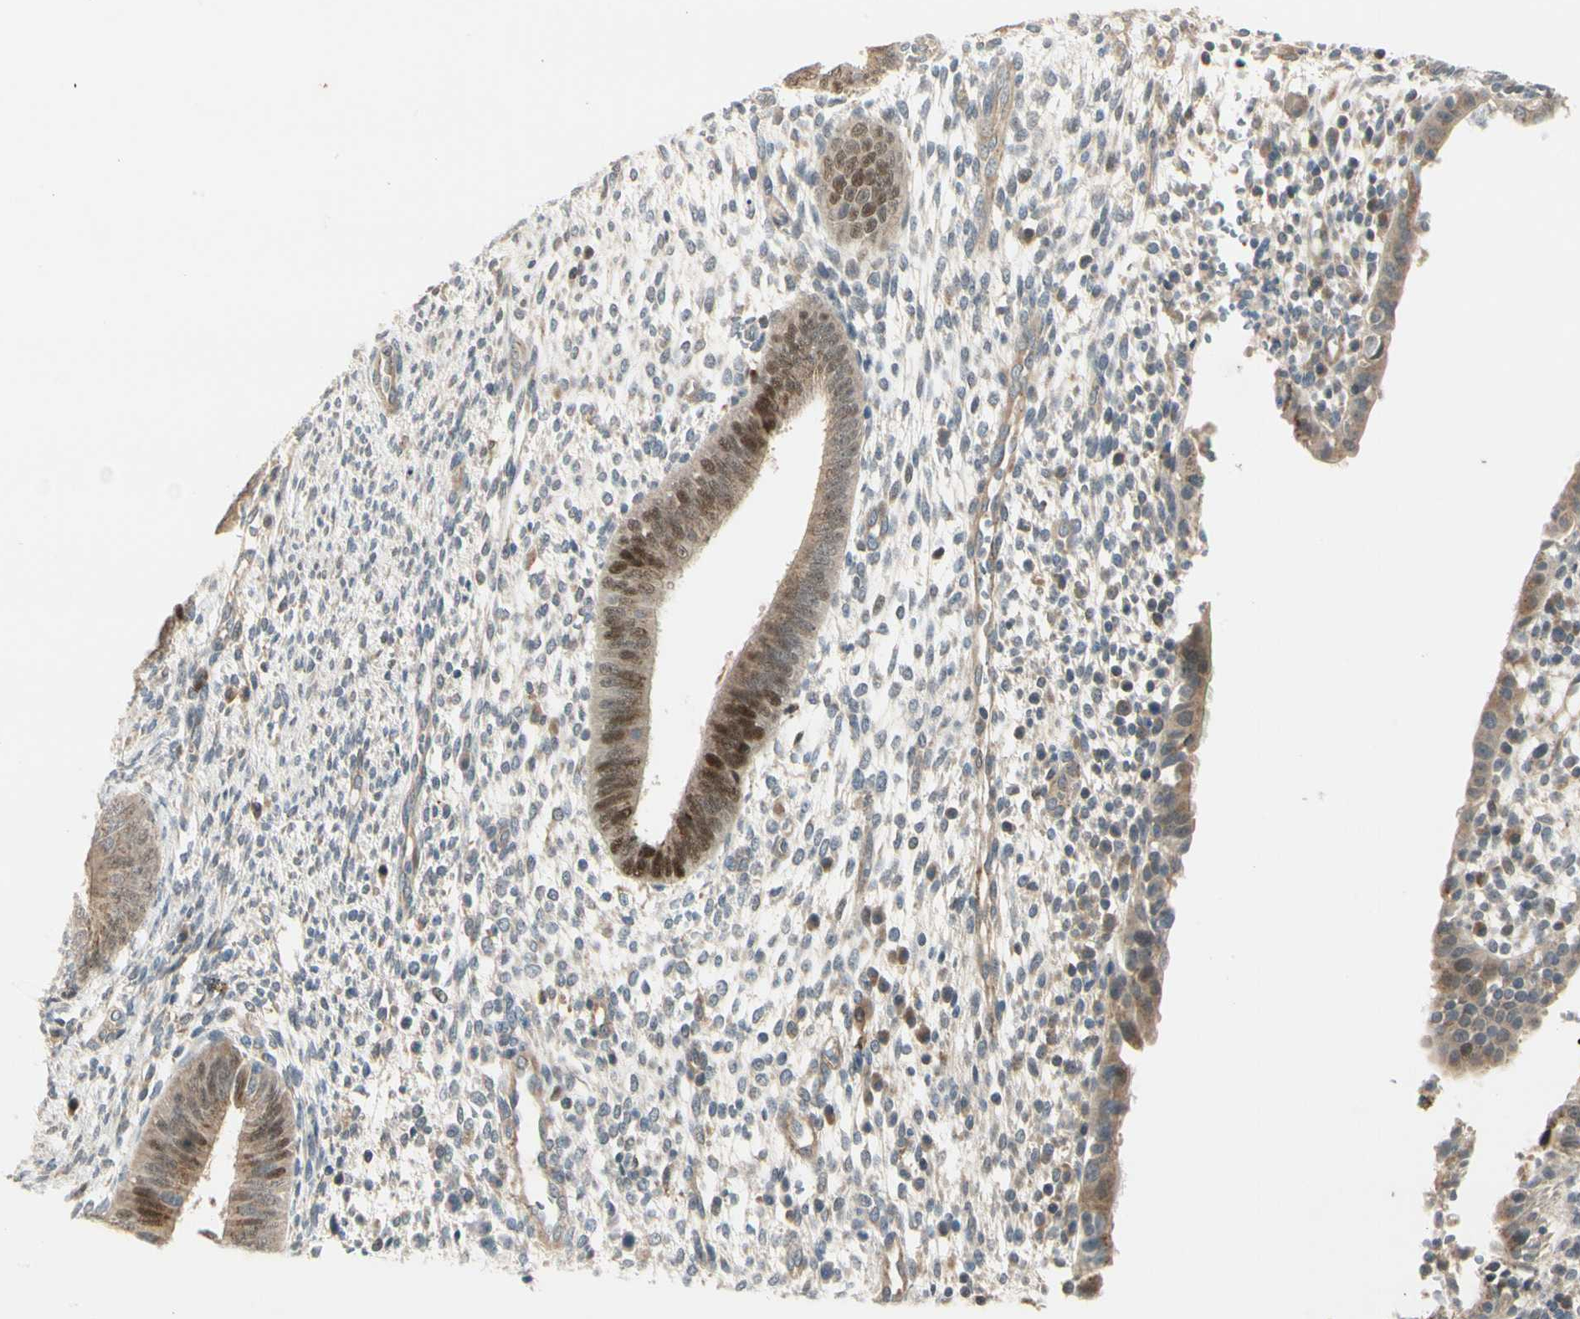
{"staining": {"intensity": "weak", "quantity": "25%-75%", "location": "cytoplasmic/membranous"}, "tissue": "endometrium", "cell_type": "Cells in endometrial stroma", "image_type": "normal", "snomed": [{"axis": "morphology", "description": "Normal tissue, NOS"}, {"axis": "topography", "description": "Endometrium"}], "caption": "Endometrium stained with a brown dye displays weak cytoplasmic/membranous positive expression in about 25%-75% of cells in endometrial stroma.", "gene": "F2R", "patient": {"sex": "female", "age": 35}}